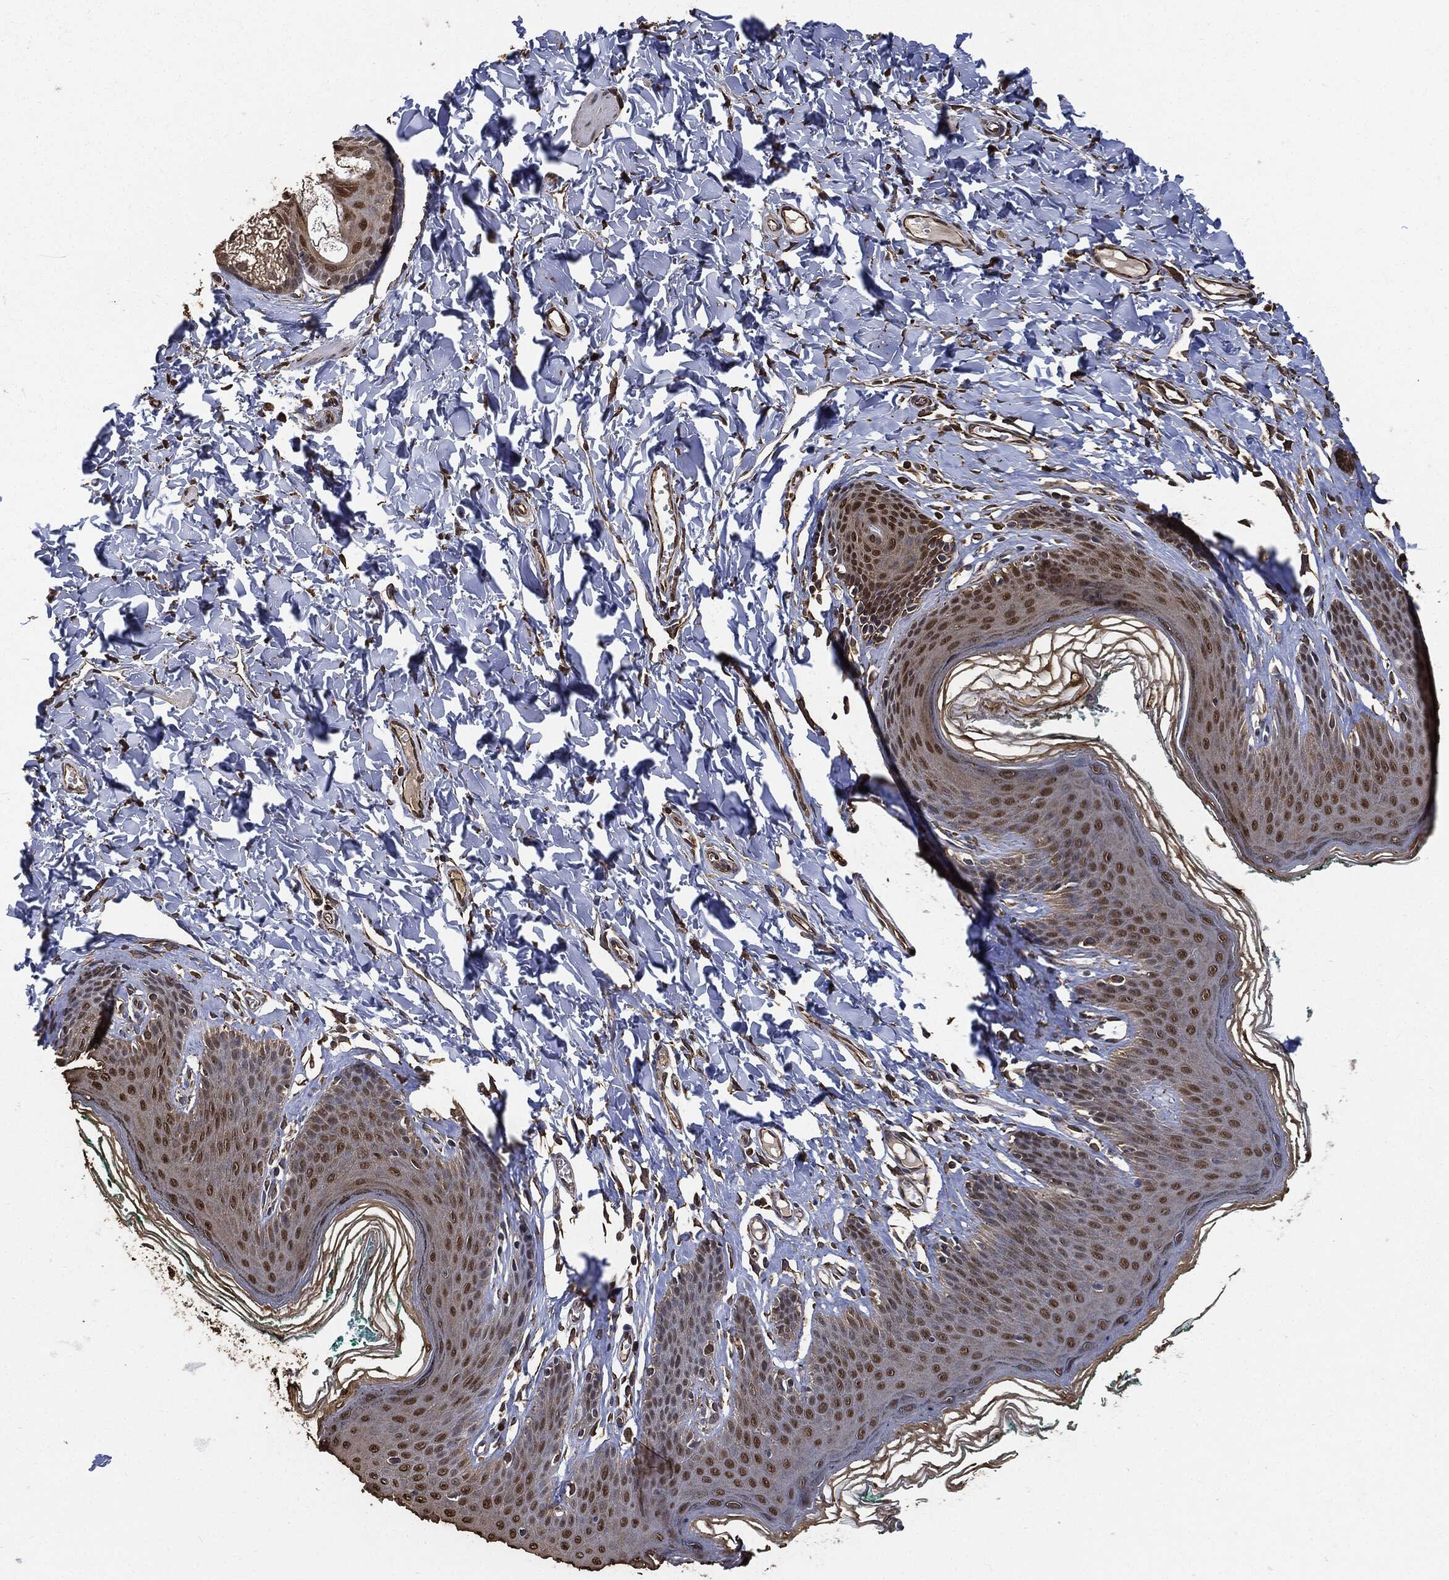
{"staining": {"intensity": "moderate", "quantity": "25%-75%", "location": "nuclear"}, "tissue": "skin", "cell_type": "Epidermal cells", "image_type": "normal", "snomed": [{"axis": "morphology", "description": "Normal tissue, NOS"}, {"axis": "topography", "description": "Vulva"}], "caption": "Human skin stained for a protein (brown) demonstrates moderate nuclear positive positivity in approximately 25%-75% of epidermal cells.", "gene": "S100A9", "patient": {"sex": "female", "age": 66}}